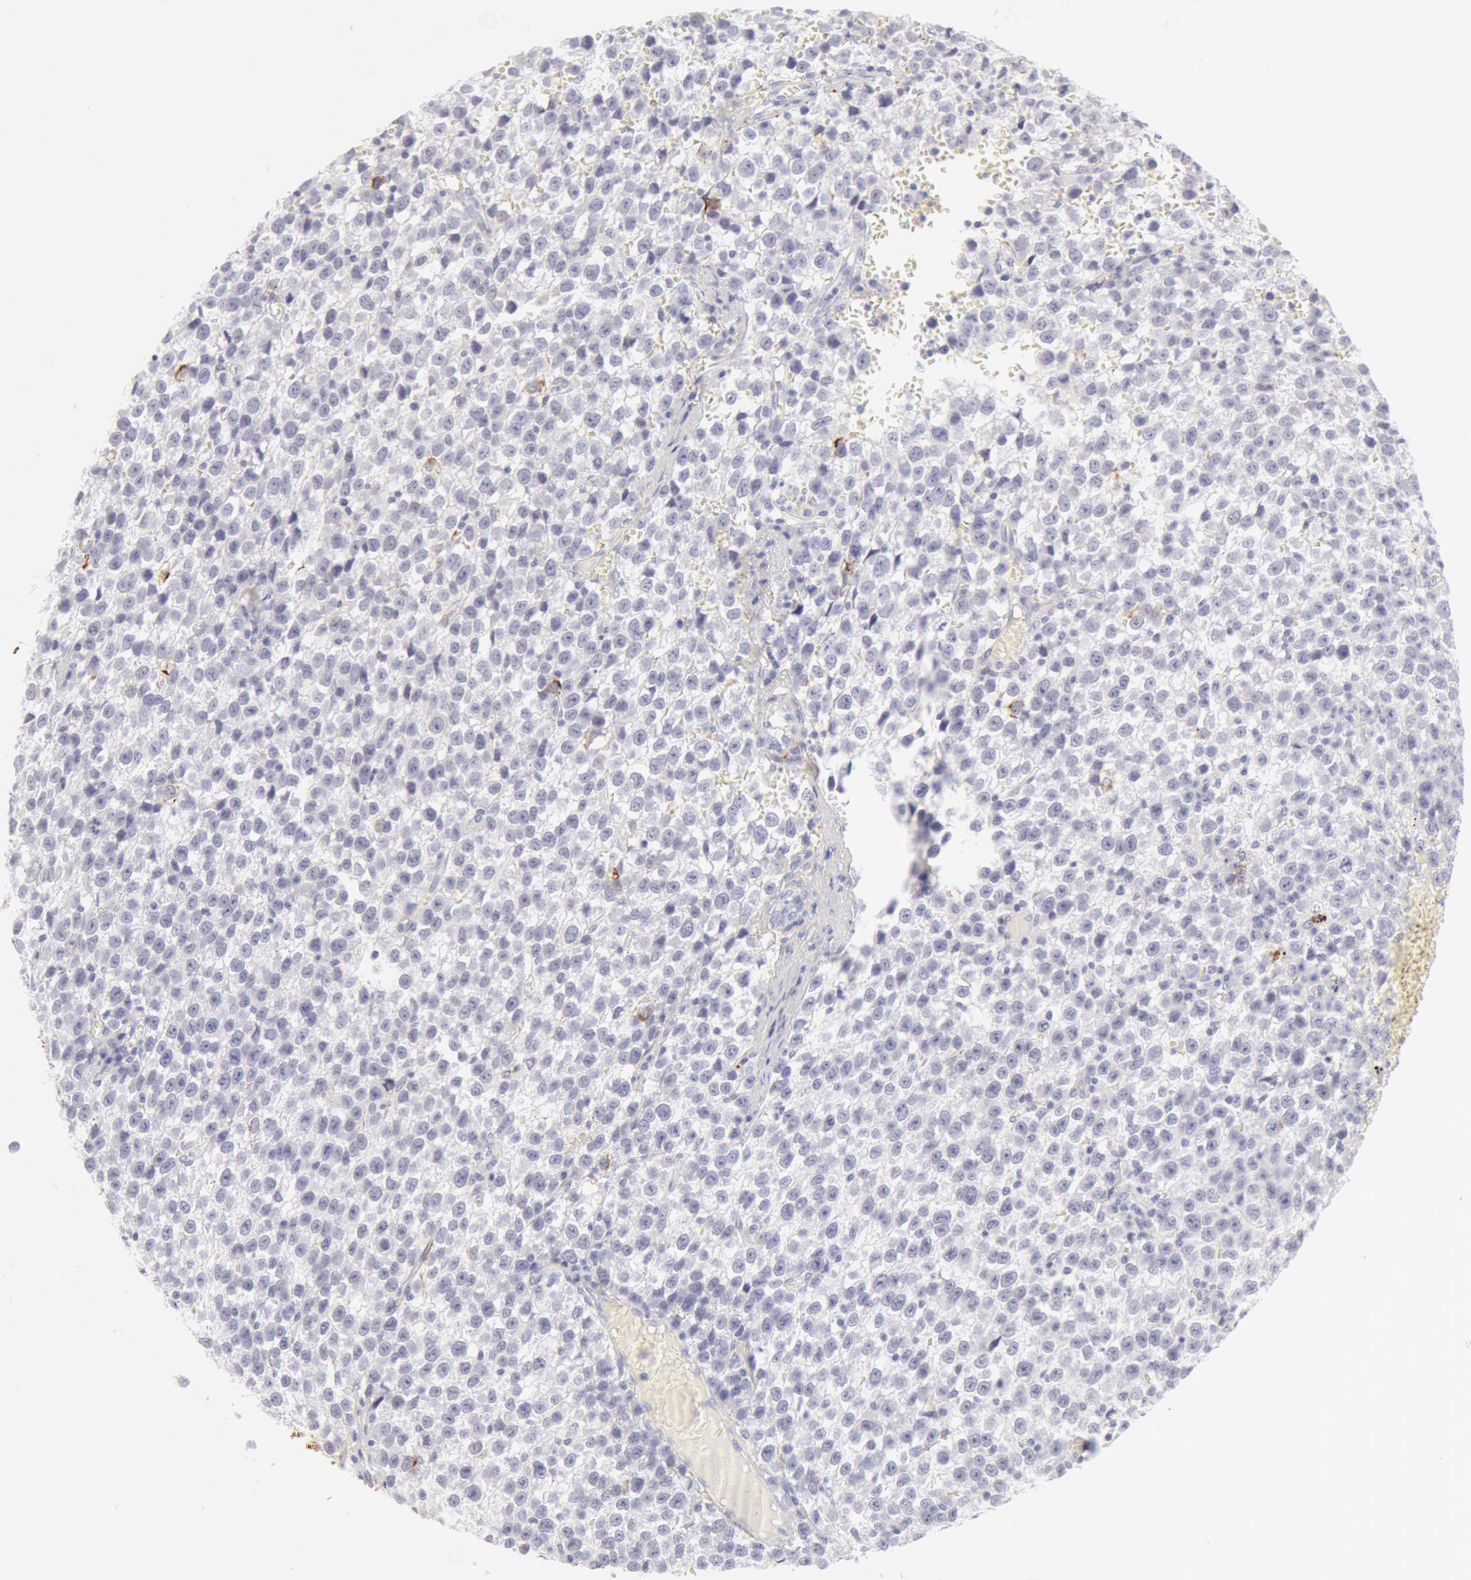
{"staining": {"intensity": "negative", "quantity": "none", "location": "none"}, "tissue": "testis cancer", "cell_type": "Tumor cells", "image_type": "cancer", "snomed": [{"axis": "morphology", "description": "Seminoma, NOS"}, {"axis": "topography", "description": "Testis"}], "caption": "The micrograph demonstrates no significant expression in tumor cells of testis cancer.", "gene": "KRT8", "patient": {"sex": "male", "age": 35}}